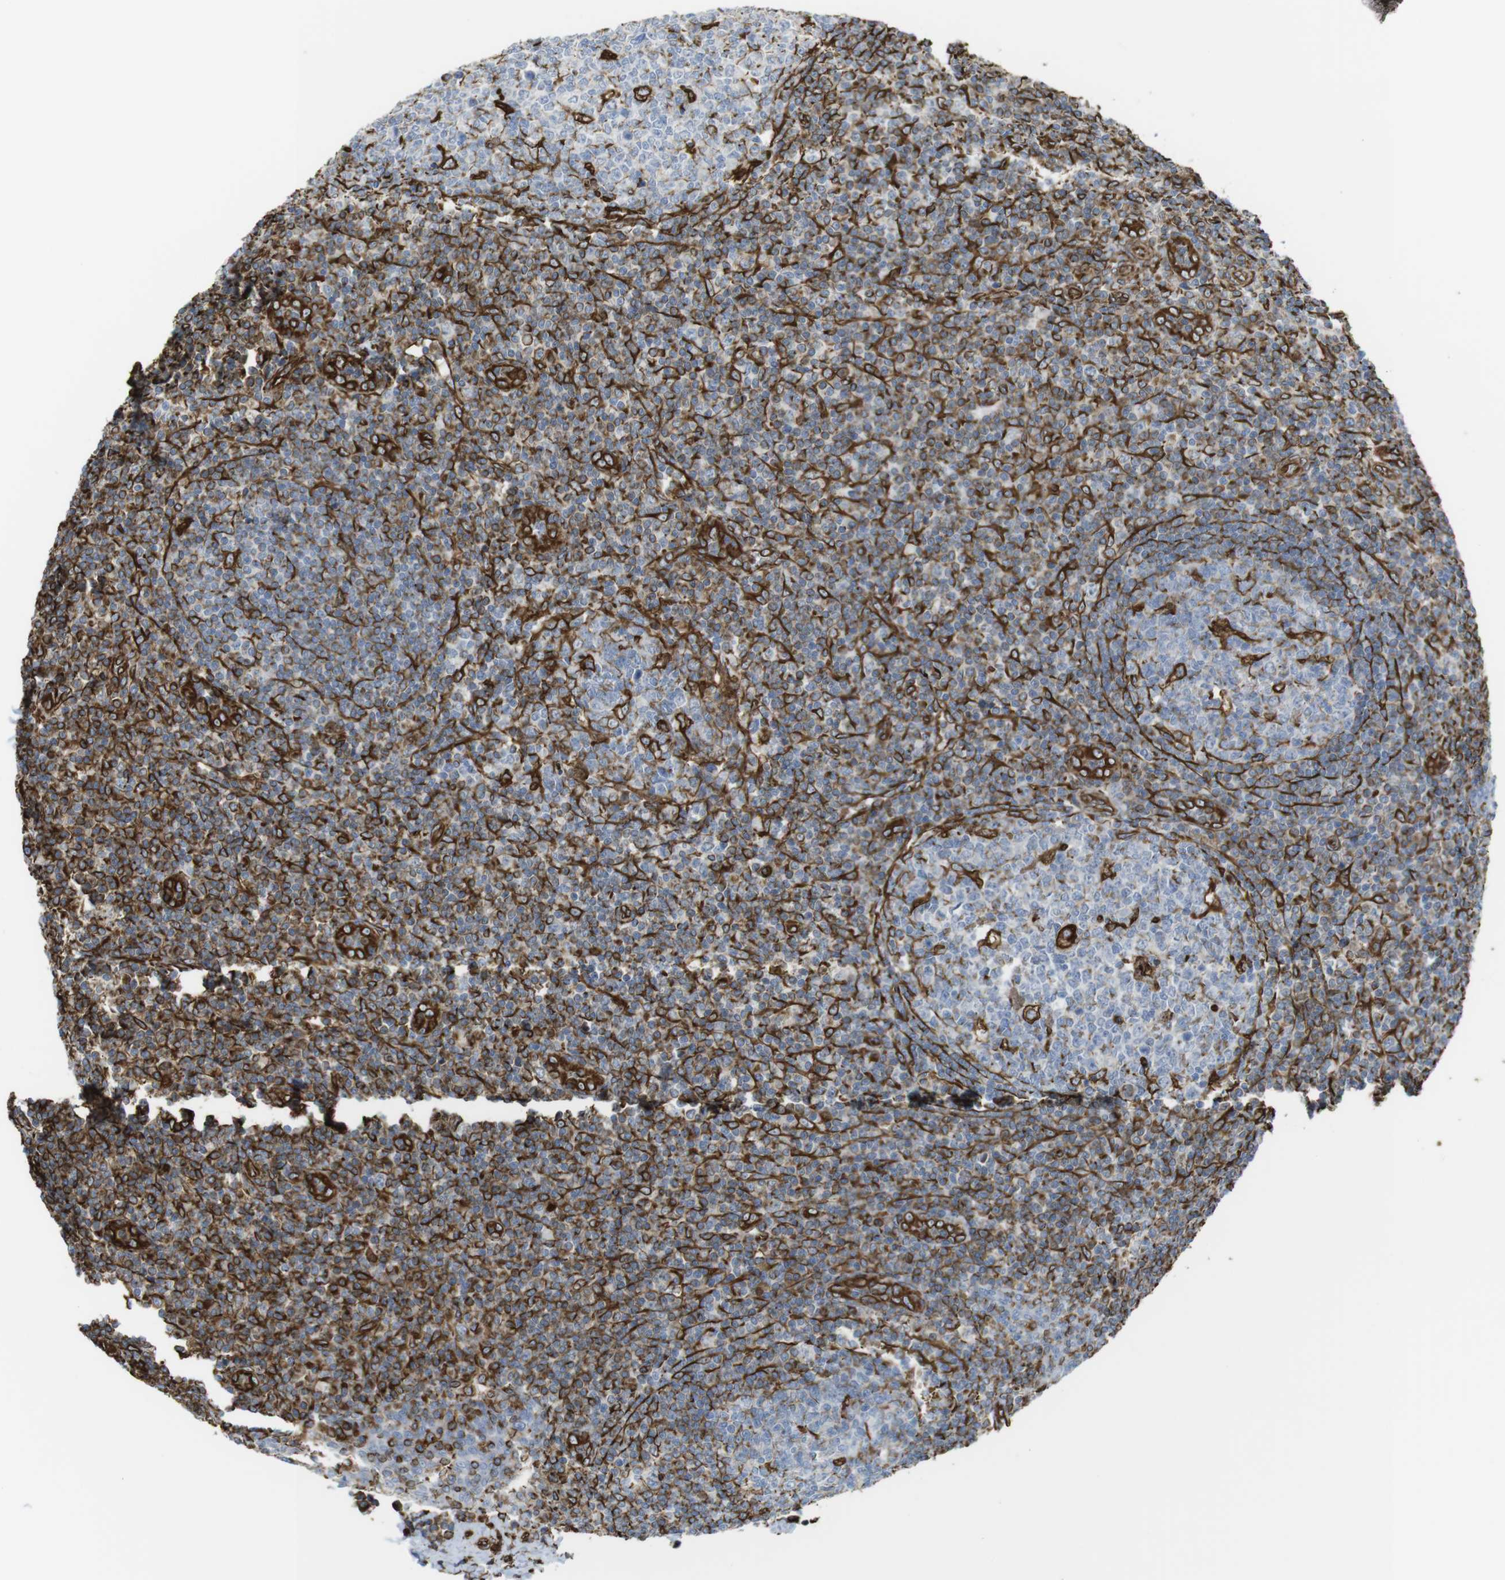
{"staining": {"intensity": "strong", "quantity": "<25%", "location": "cytoplasmic/membranous"}, "tissue": "tonsil", "cell_type": "Germinal center cells", "image_type": "normal", "snomed": [{"axis": "morphology", "description": "Normal tissue, NOS"}, {"axis": "topography", "description": "Tonsil"}], "caption": "High-power microscopy captured an immunohistochemistry histopathology image of benign tonsil, revealing strong cytoplasmic/membranous expression in approximately <25% of germinal center cells. (IHC, brightfield microscopy, high magnification).", "gene": "RALGPS1", "patient": {"sex": "male", "age": 31}}